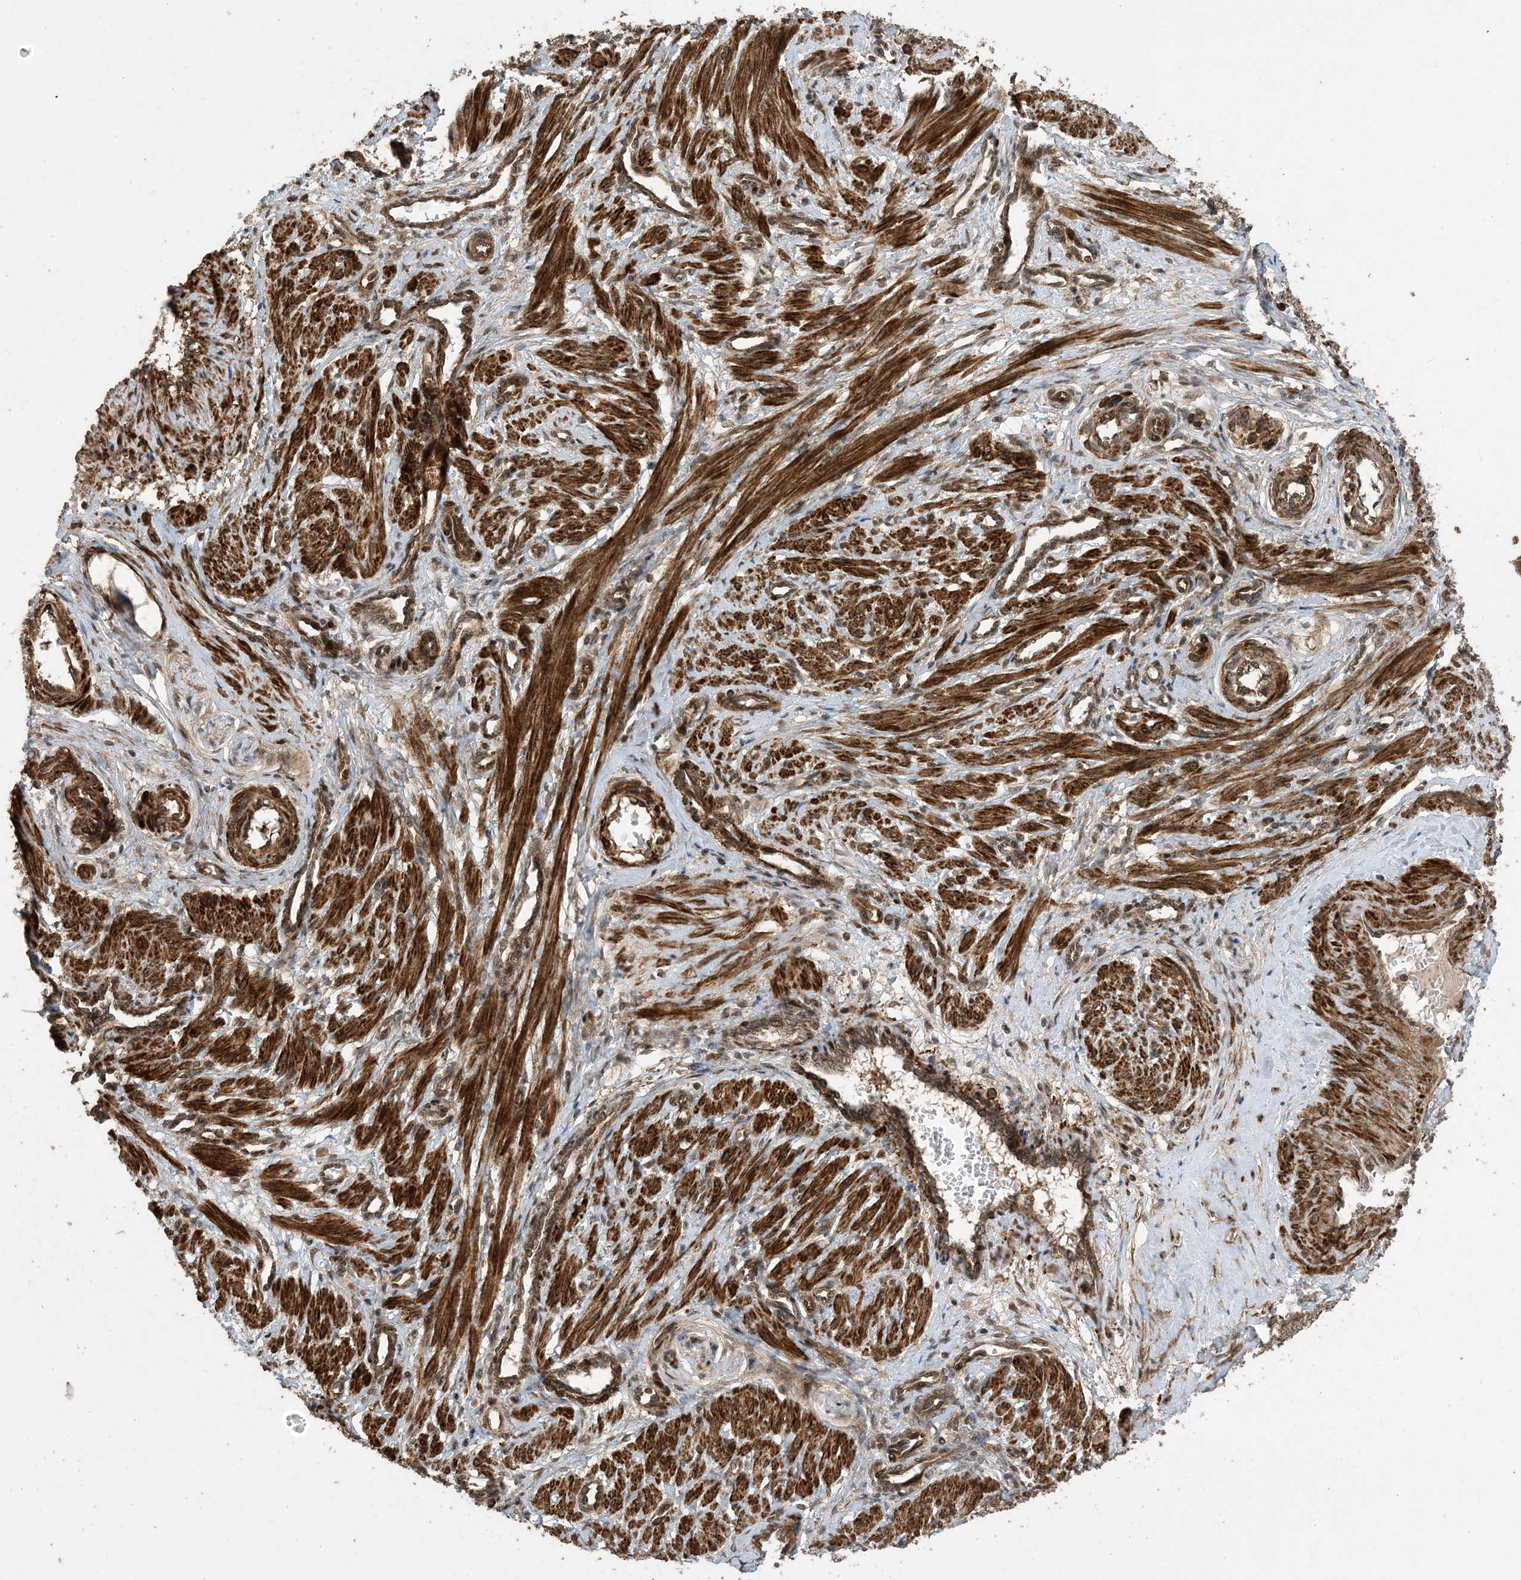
{"staining": {"intensity": "strong", "quantity": ">75%", "location": "cytoplasmic/membranous"}, "tissue": "smooth muscle", "cell_type": "Smooth muscle cells", "image_type": "normal", "snomed": [{"axis": "morphology", "description": "Normal tissue, NOS"}, {"axis": "topography", "description": "Endometrium"}], "caption": "Smooth muscle cells reveal high levels of strong cytoplasmic/membranous expression in about >75% of cells in unremarkable human smooth muscle.", "gene": "ZNF511", "patient": {"sex": "female", "age": 33}}